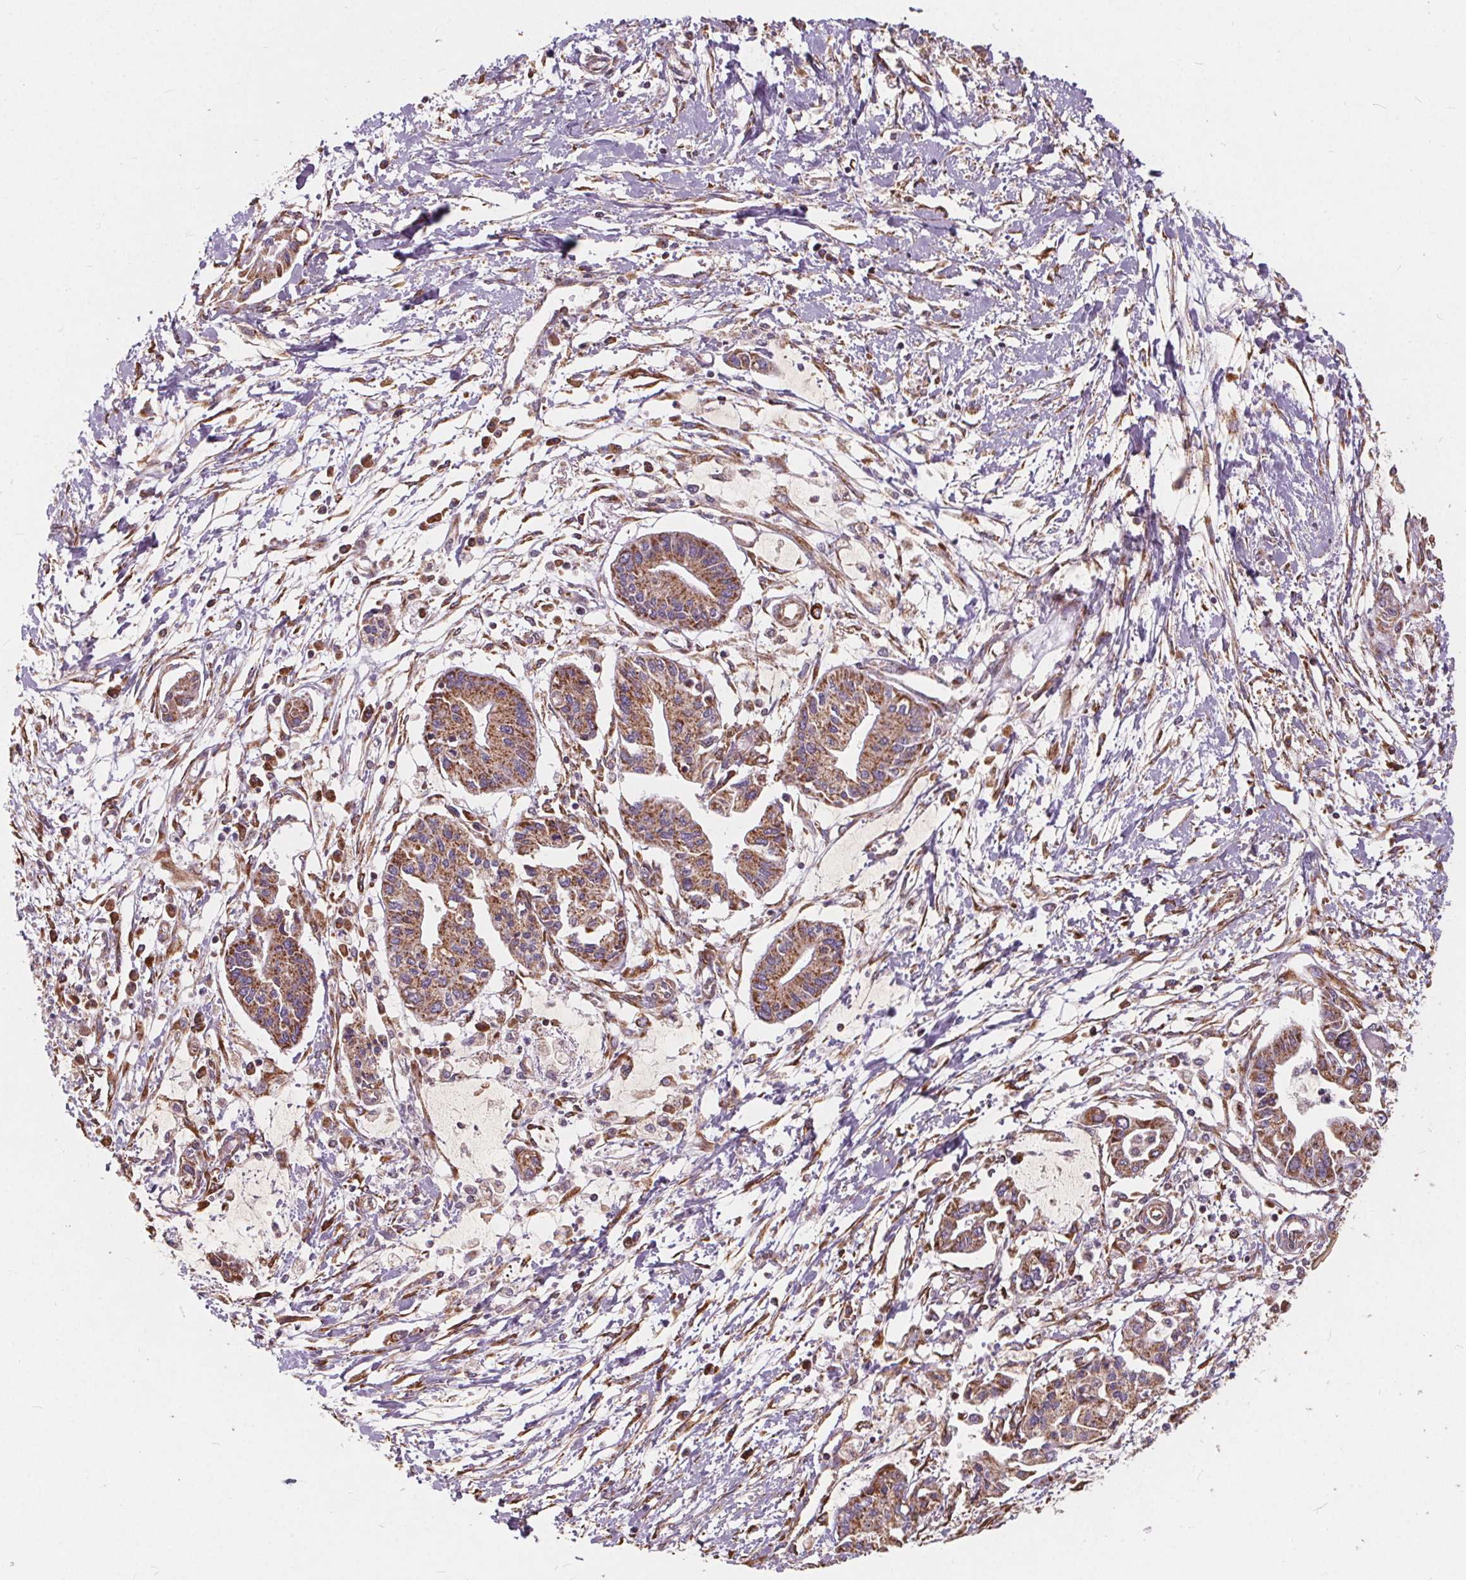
{"staining": {"intensity": "moderate", "quantity": ">75%", "location": "cytoplasmic/membranous"}, "tissue": "pancreatic cancer", "cell_type": "Tumor cells", "image_type": "cancer", "snomed": [{"axis": "morphology", "description": "Adenocarcinoma, NOS"}, {"axis": "topography", "description": "Pancreas"}], "caption": "Adenocarcinoma (pancreatic) stained with a brown dye reveals moderate cytoplasmic/membranous positive positivity in approximately >75% of tumor cells.", "gene": "PLSCR3", "patient": {"sex": "male", "age": 60}}